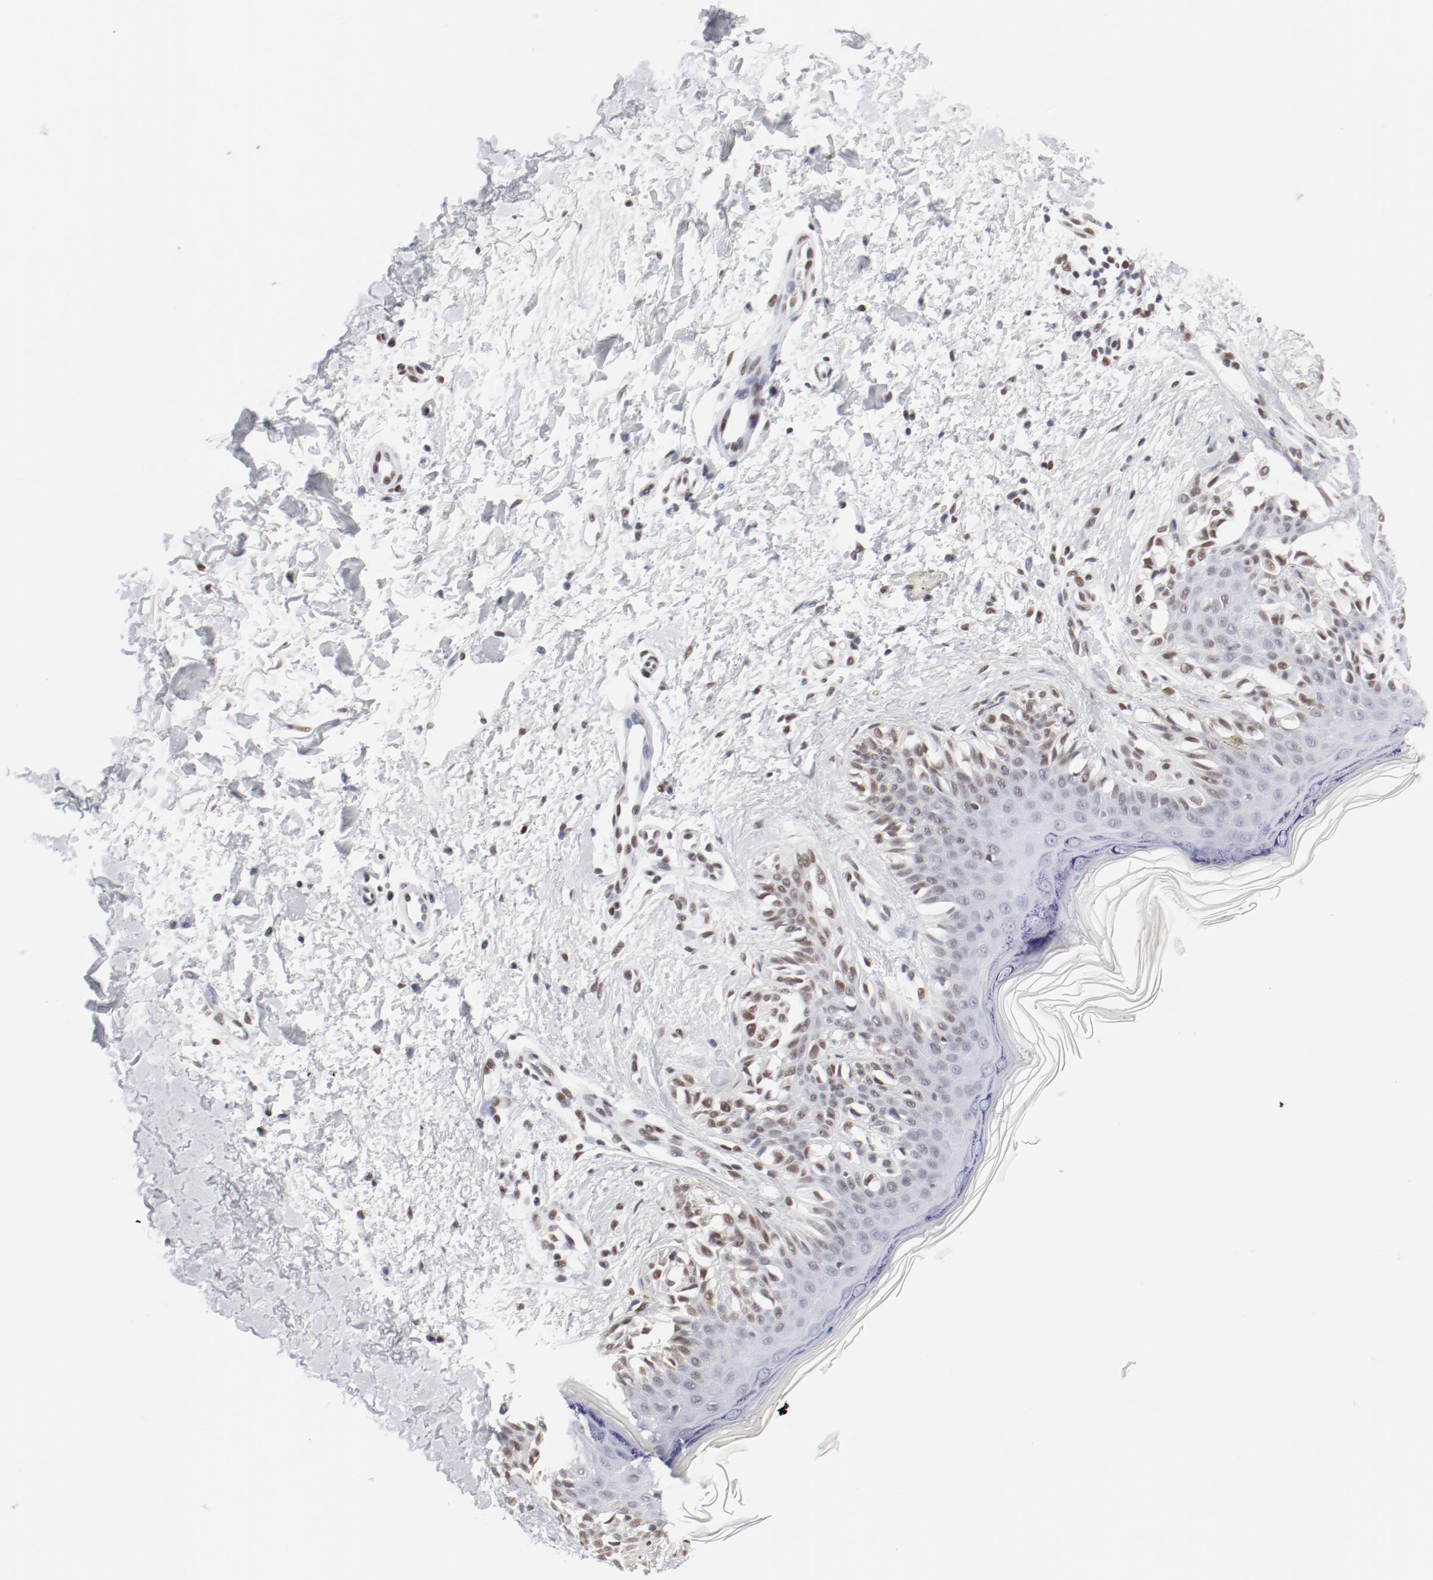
{"staining": {"intensity": "moderate", "quantity": "25%-75%", "location": "nuclear"}, "tissue": "melanoma", "cell_type": "Tumor cells", "image_type": "cancer", "snomed": [{"axis": "morphology", "description": "Normal tissue, NOS"}, {"axis": "morphology", "description": "Malignant melanoma, NOS"}, {"axis": "topography", "description": "Skin"}], "caption": "Immunohistochemistry (IHC) photomicrograph of neoplastic tissue: malignant melanoma stained using IHC exhibits medium levels of moderate protein expression localized specifically in the nuclear of tumor cells, appearing as a nuclear brown color.", "gene": "ATF2", "patient": {"sex": "male", "age": 83}}